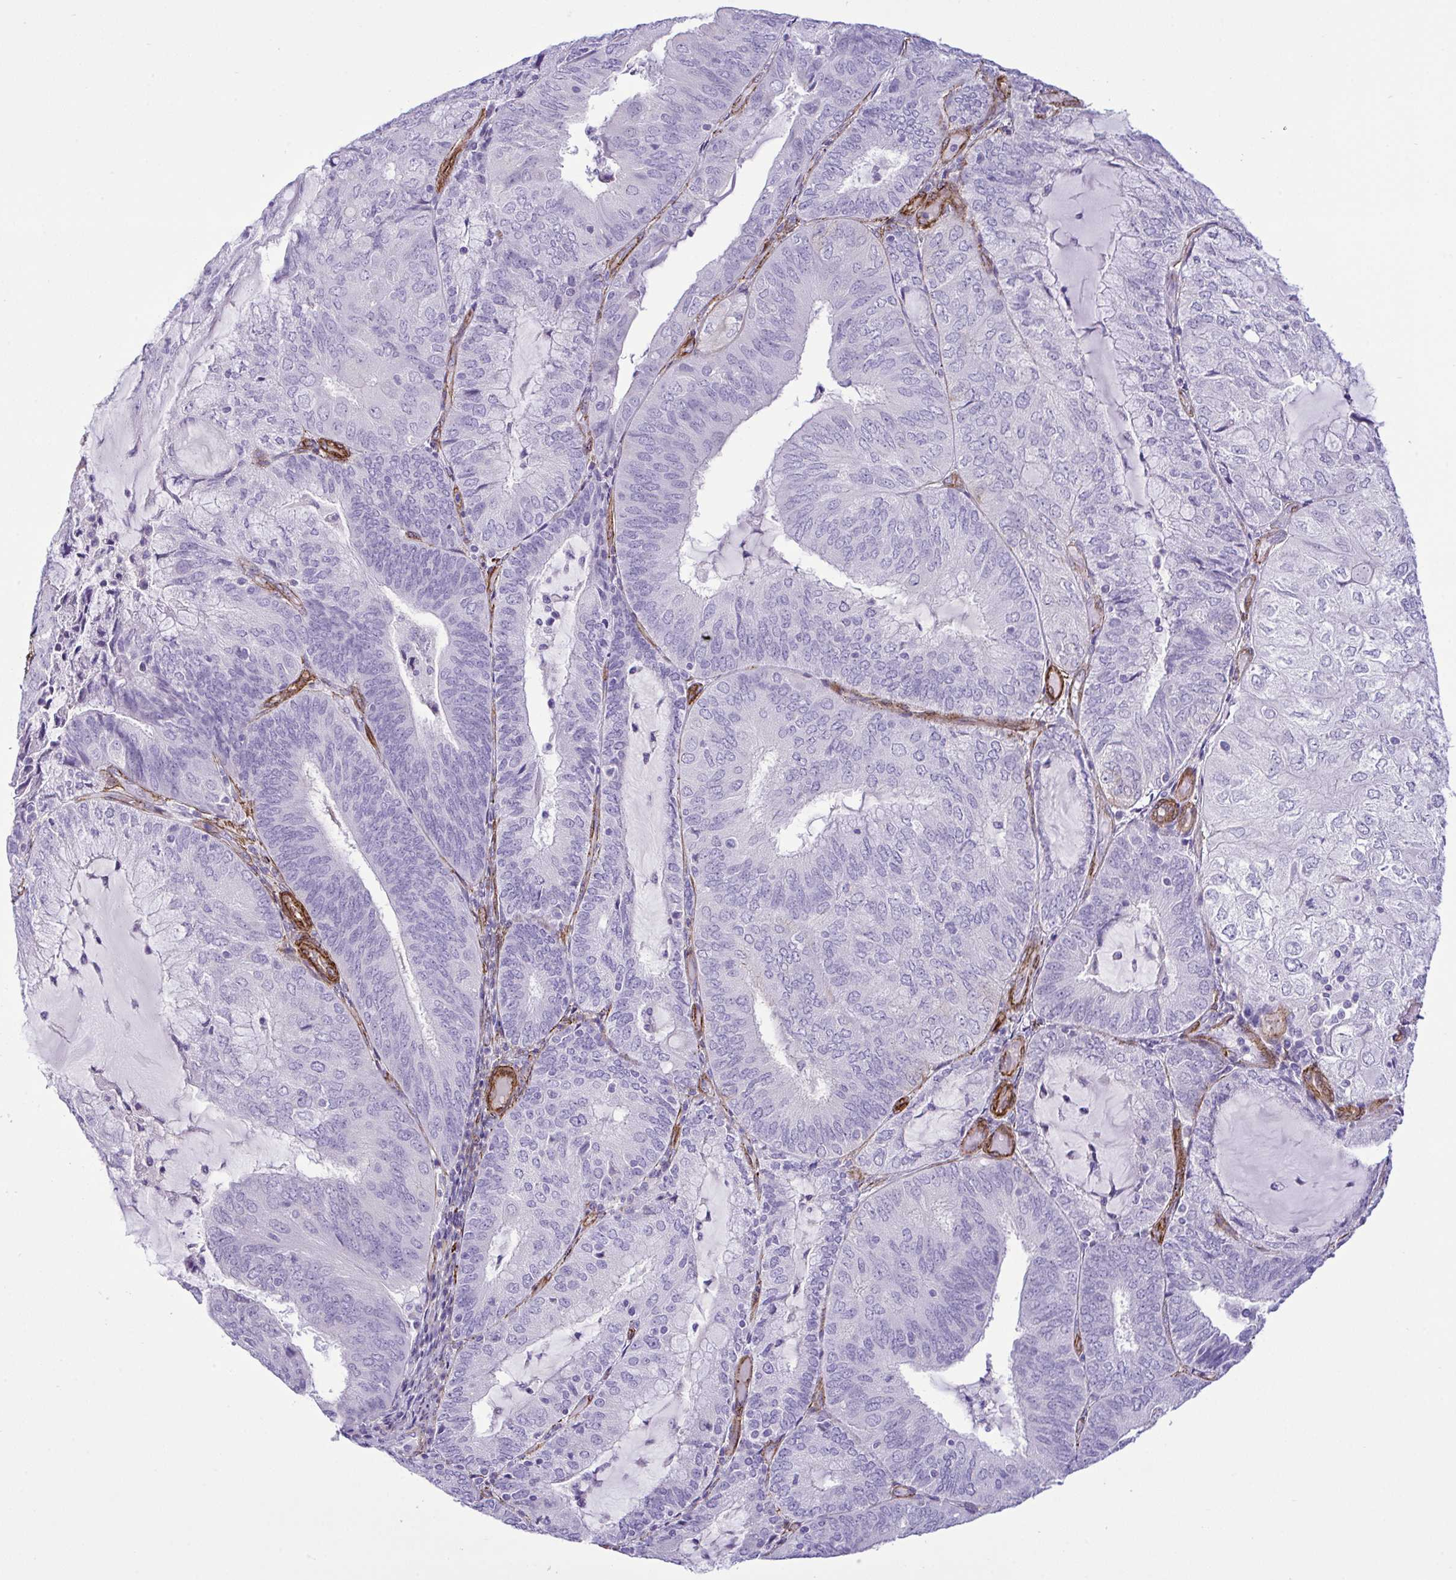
{"staining": {"intensity": "negative", "quantity": "none", "location": "none"}, "tissue": "endometrial cancer", "cell_type": "Tumor cells", "image_type": "cancer", "snomed": [{"axis": "morphology", "description": "Adenocarcinoma, NOS"}, {"axis": "topography", "description": "Endometrium"}], "caption": "Tumor cells are negative for protein expression in human endometrial adenocarcinoma. Brightfield microscopy of immunohistochemistry (IHC) stained with DAB (brown) and hematoxylin (blue), captured at high magnification.", "gene": "SYNPO2L", "patient": {"sex": "female", "age": 81}}